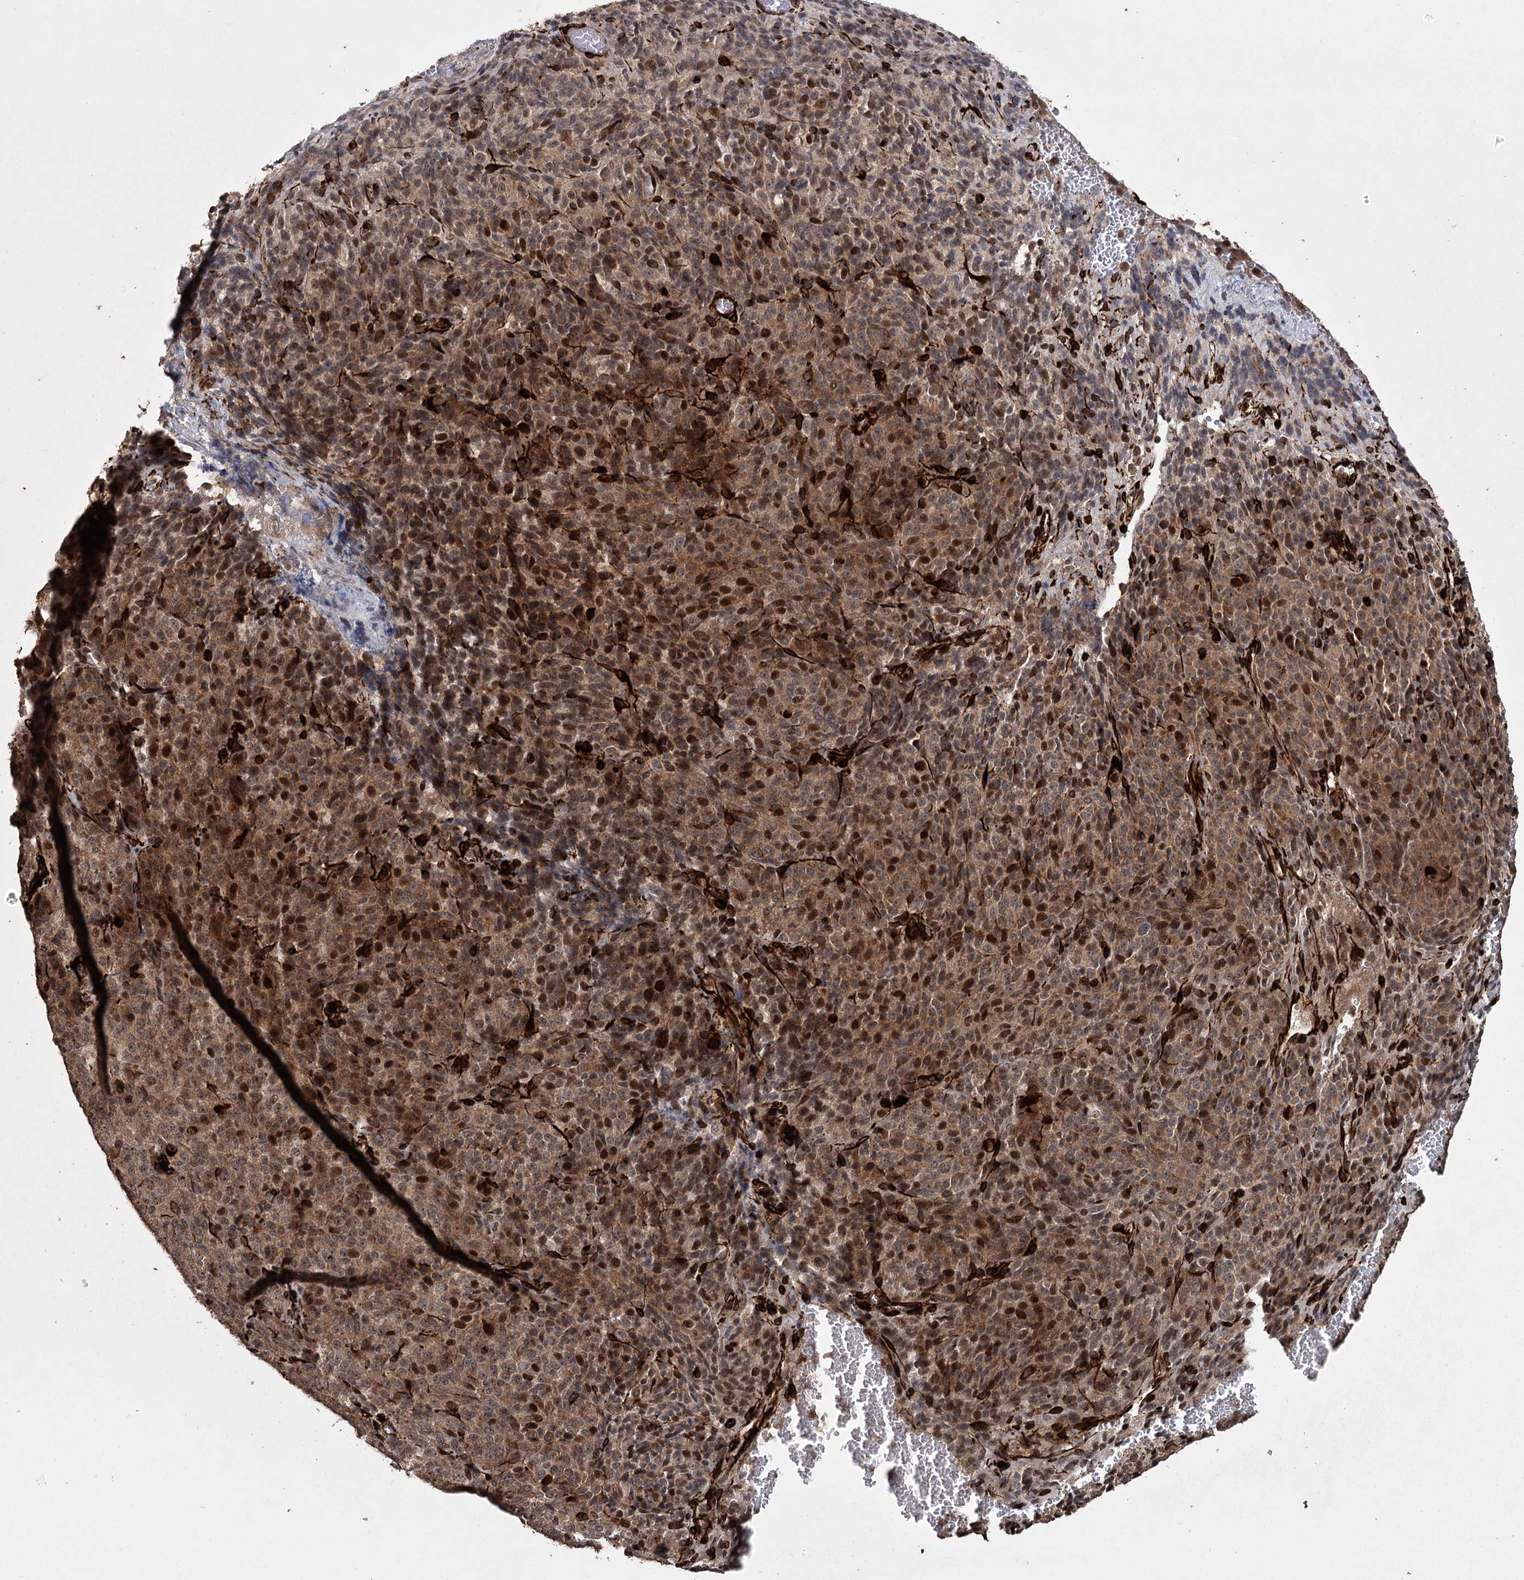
{"staining": {"intensity": "moderate", "quantity": "25%-75%", "location": "cytoplasmic/membranous,nuclear"}, "tissue": "melanoma", "cell_type": "Tumor cells", "image_type": "cancer", "snomed": [{"axis": "morphology", "description": "Malignant melanoma, Metastatic site"}, {"axis": "topography", "description": "Brain"}], "caption": "DAB immunohistochemical staining of malignant melanoma (metastatic site) exhibits moderate cytoplasmic/membranous and nuclear protein positivity in about 25%-75% of tumor cells.", "gene": "RPAP3", "patient": {"sex": "female", "age": 56}}